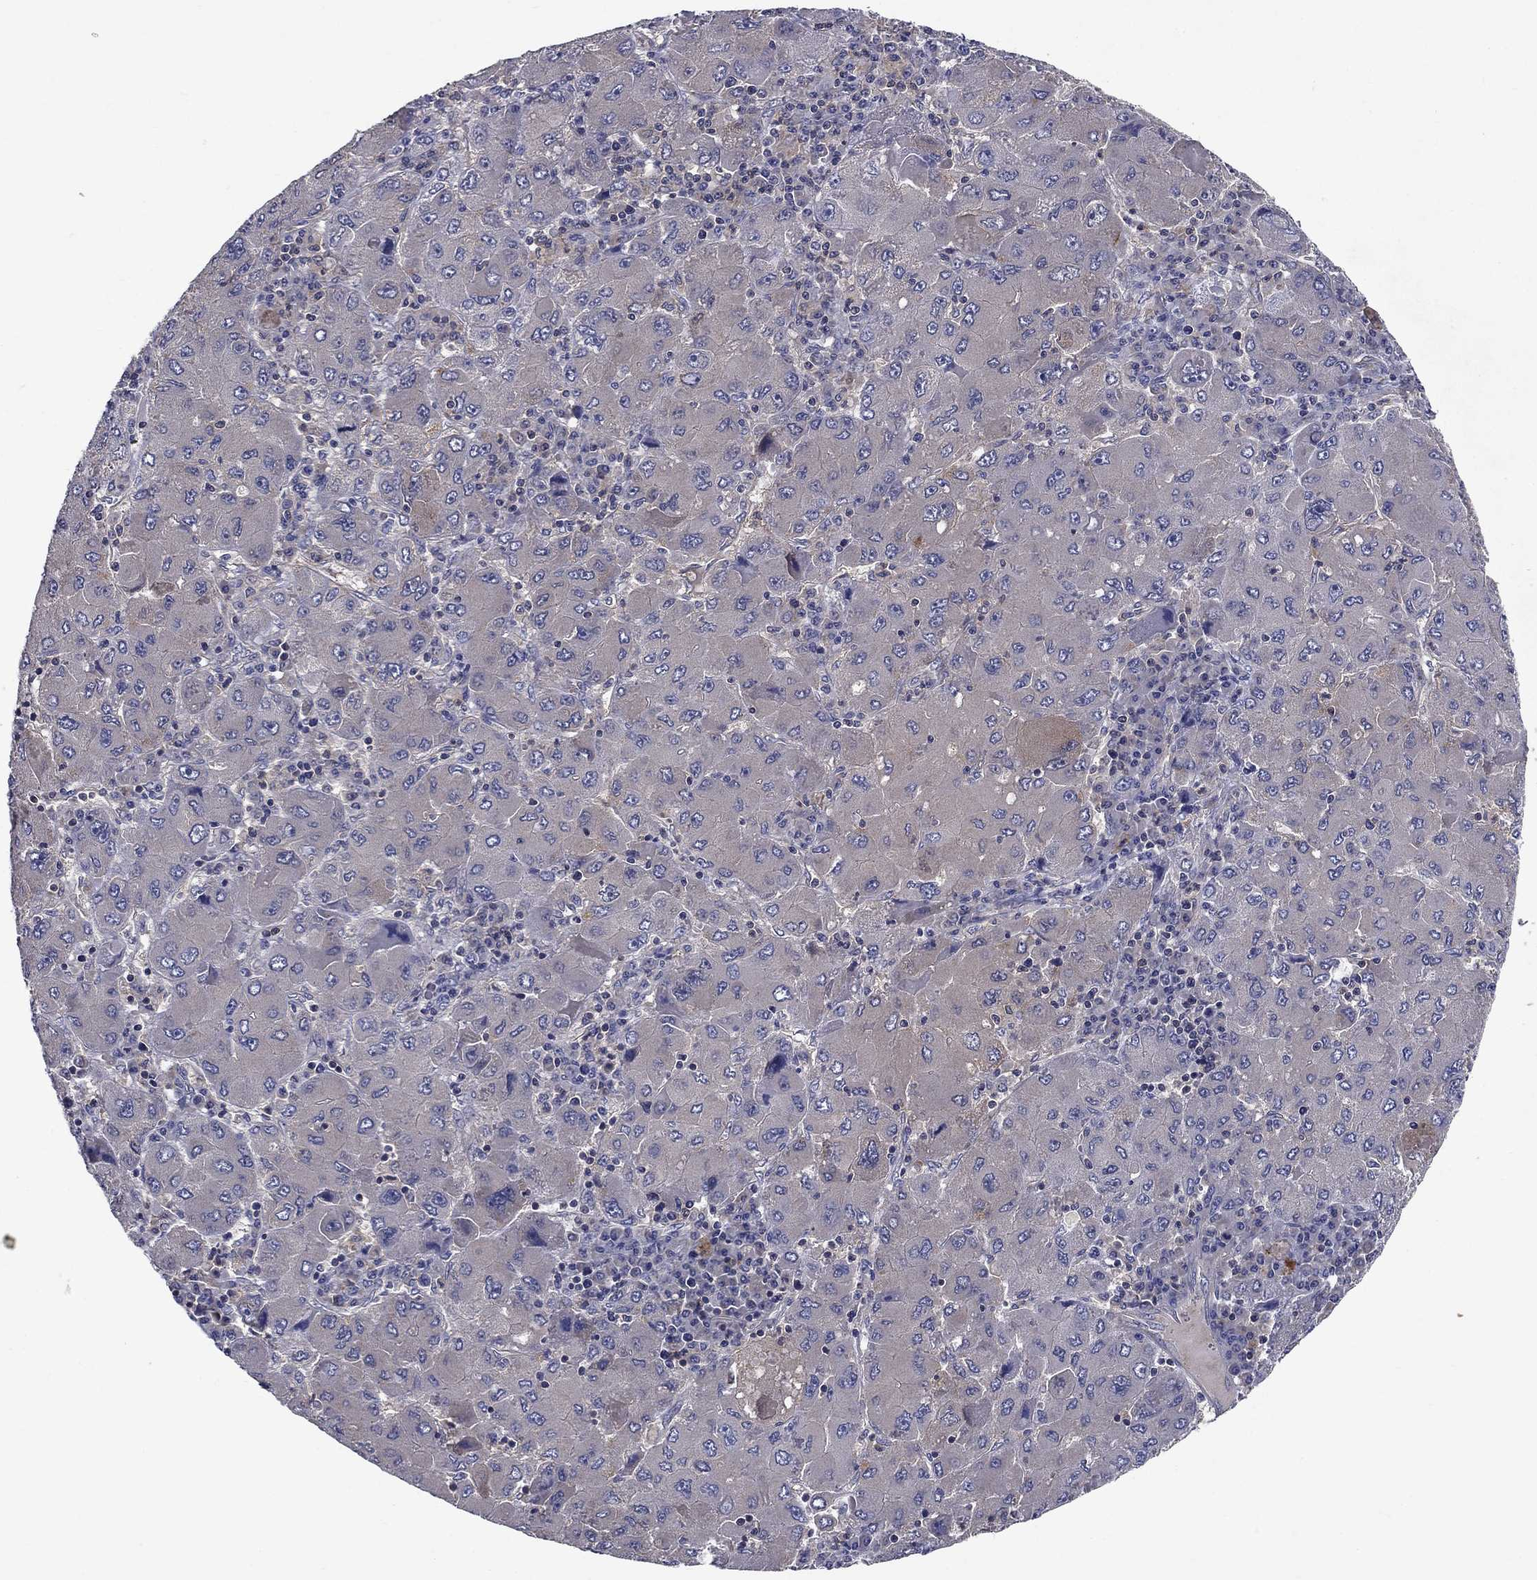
{"staining": {"intensity": "negative", "quantity": "none", "location": "none"}, "tissue": "liver cancer", "cell_type": "Tumor cells", "image_type": "cancer", "snomed": [{"axis": "morphology", "description": "Carcinoma, Hepatocellular, NOS"}, {"axis": "topography", "description": "Liver"}], "caption": "Liver cancer (hepatocellular carcinoma) stained for a protein using immunohistochemistry (IHC) displays no positivity tumor cells.", "gene": "GLTP", "patient": {"sex": "male", "age": 75}}